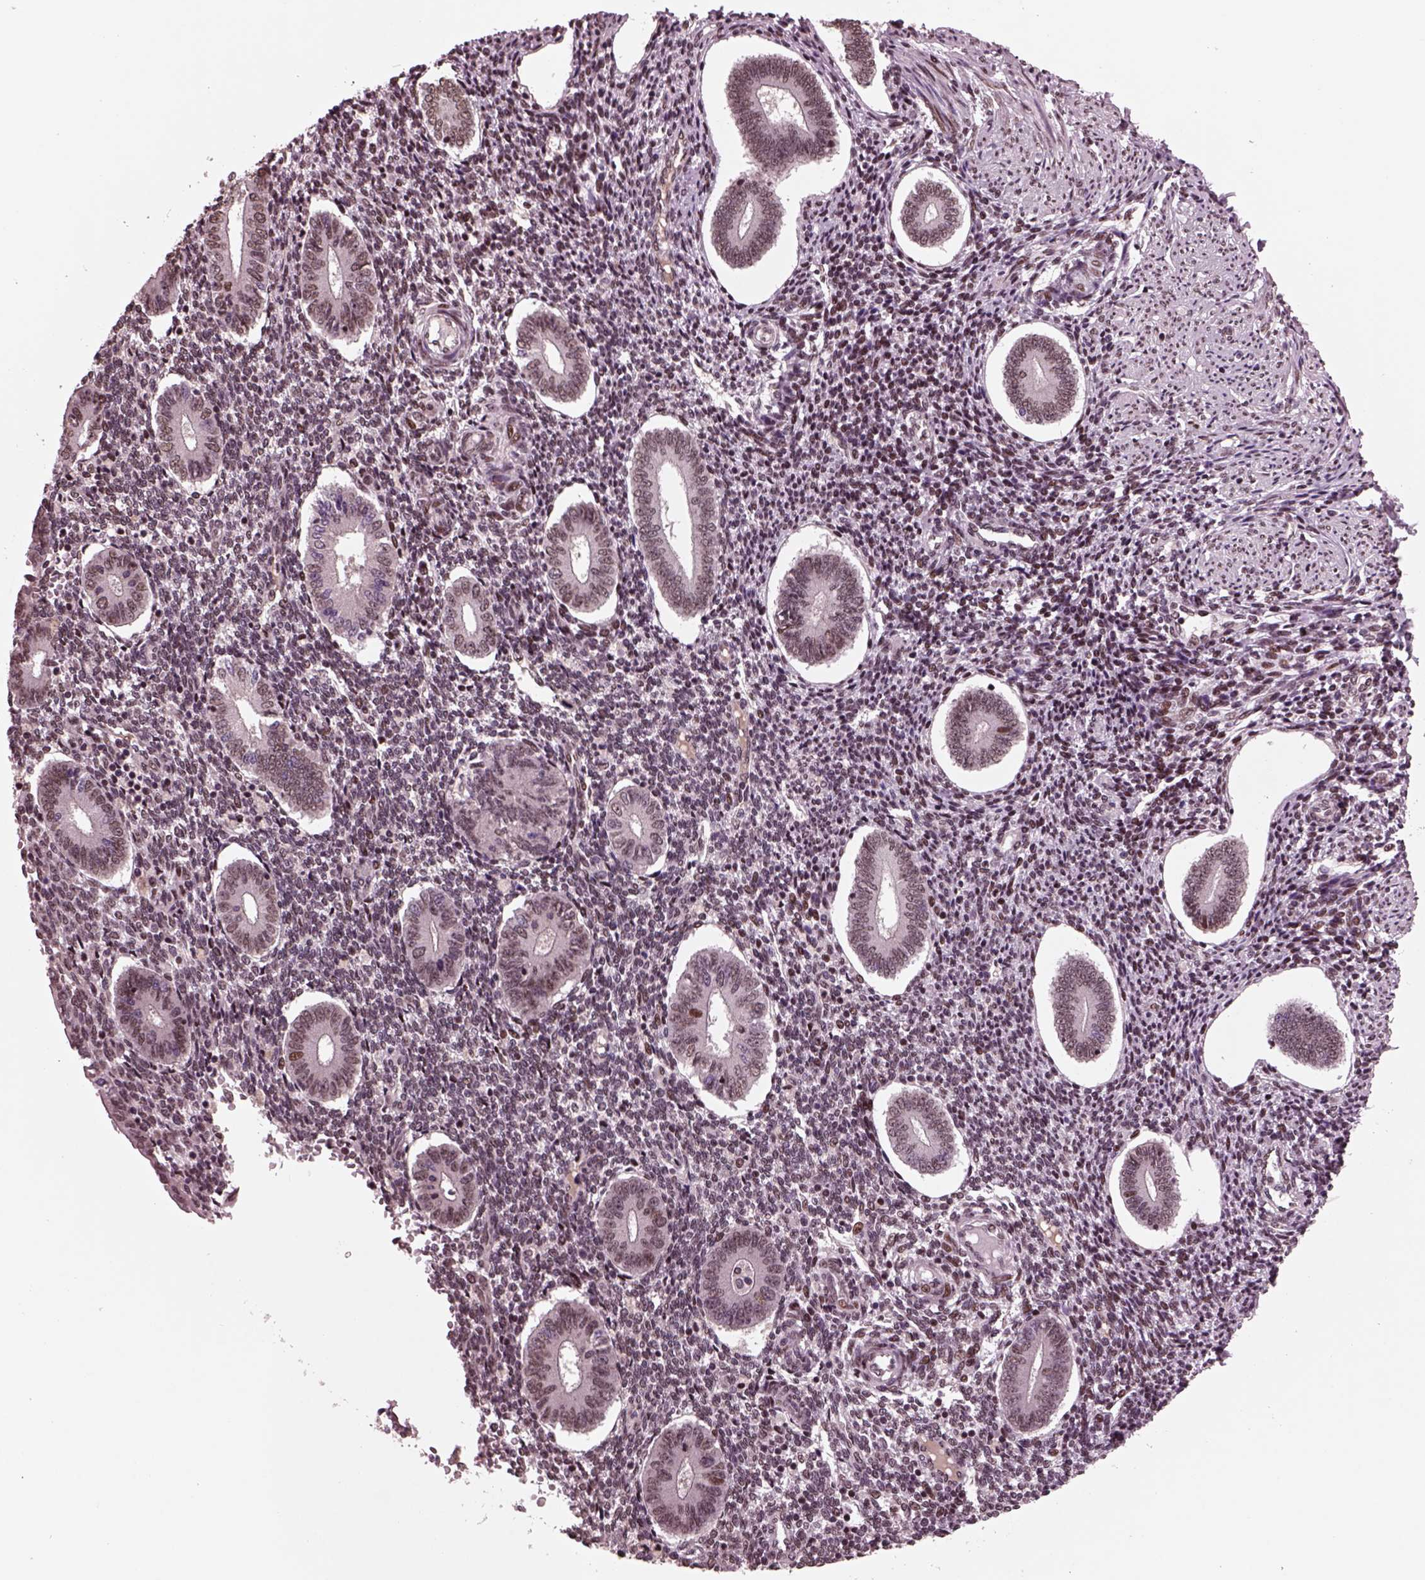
{"staining": {"intensity": "weak", "quantity": "25%-75%", "location": "nuclear"}, "tissue": "endometrium", "cell_type": "Cells in endometrial stroma", "image_type": "normal", "snomed": [{"axis": "morphology", "description": "Normal tissue, NOS"}, {"axis": "topography", "description": "Endometrium"}], "caption": "This micrograph reveals immunohistochemistry staining of unremarkable human endometrium, with low weak nuclear expression in about 25%-75% of cells in endometrial stroma.", "gene": "NAP1L5", "patient": {"sex": "female", "age": 40}}